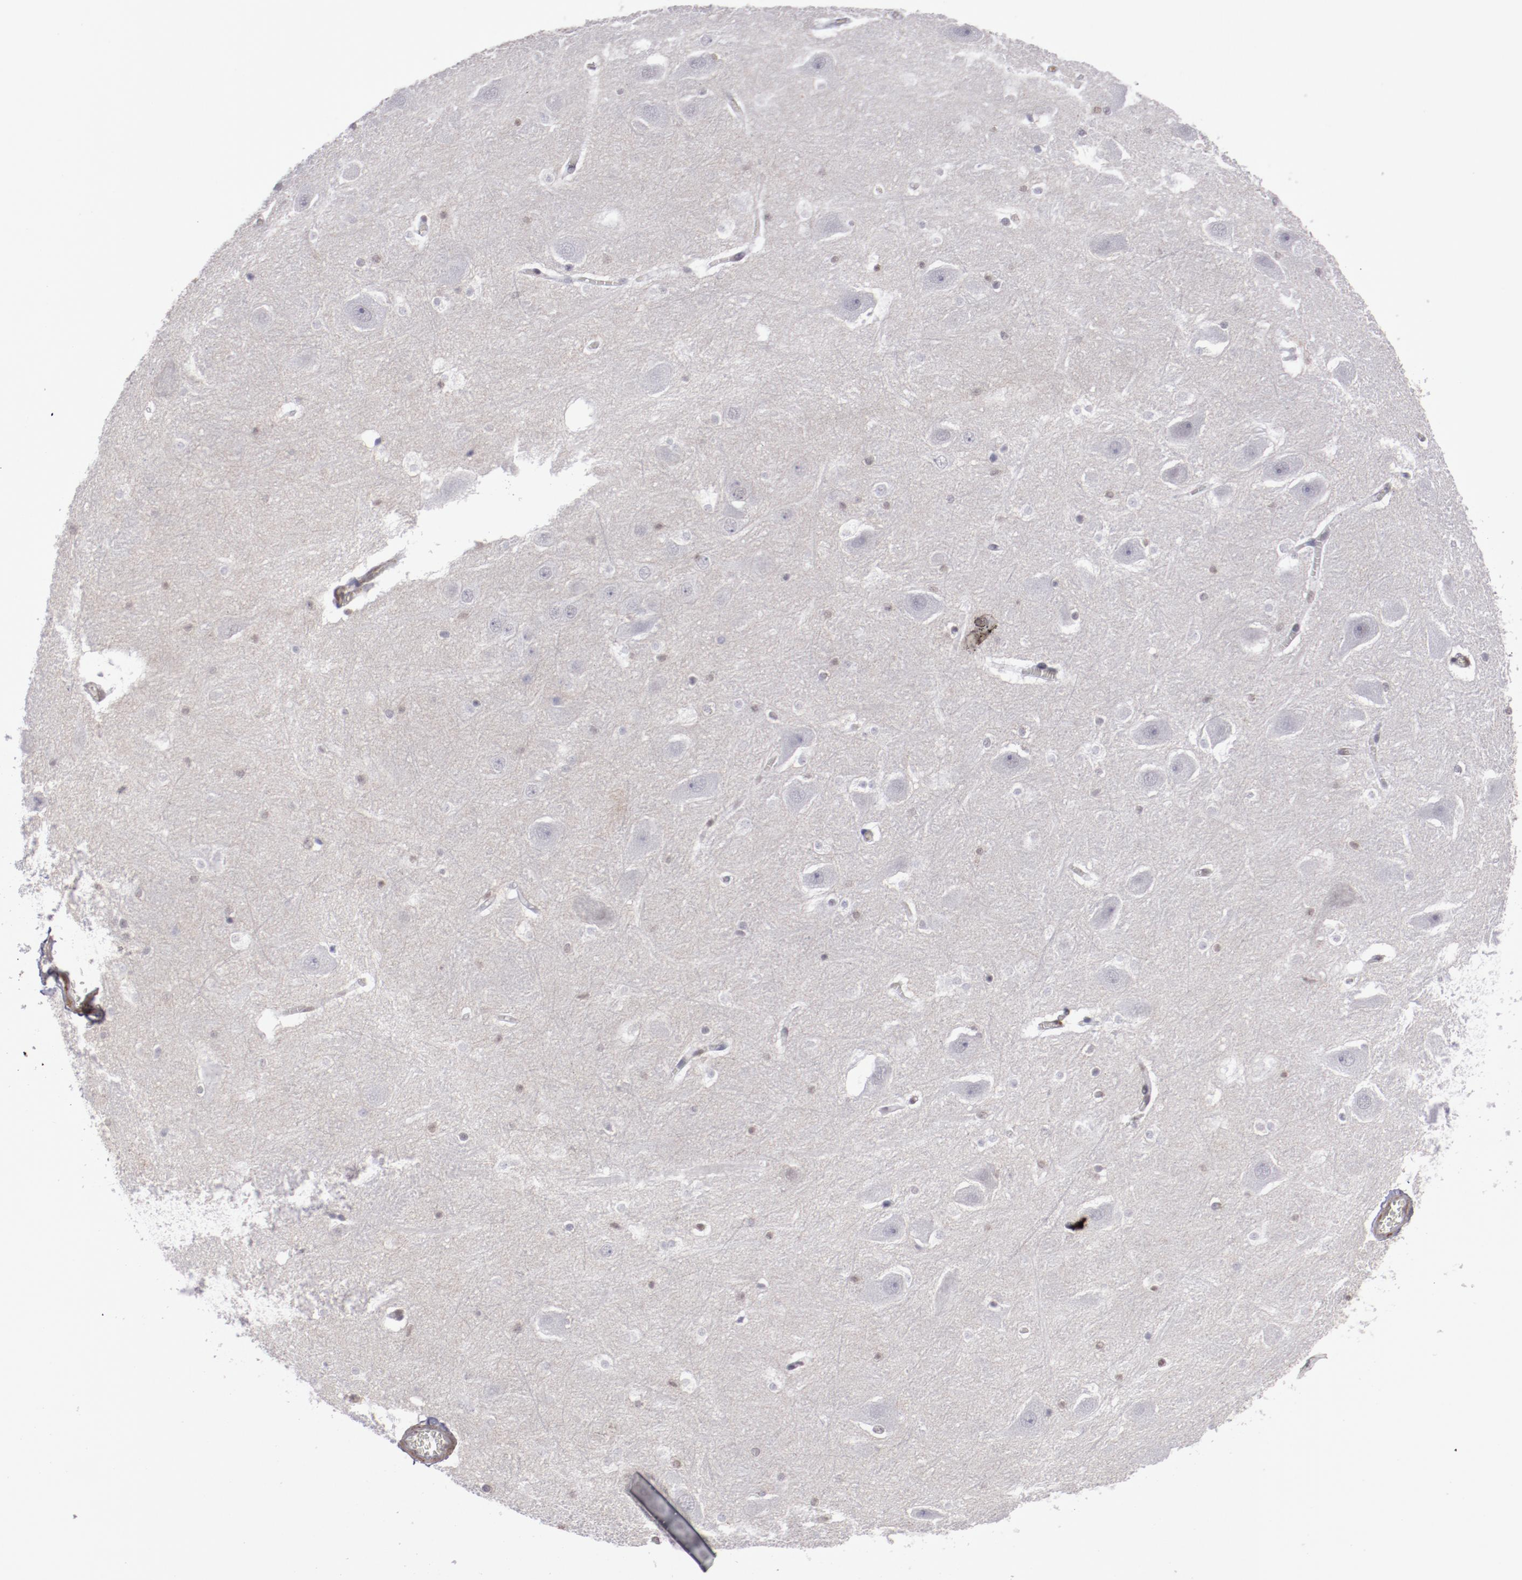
{"staining": {"intensity": "negative", "quantity": "none", "location": "none"}, "tissue": "hippocampus", "cell_type": "Glial cells", "image_type": "normal", "snomed": [{"axis": "morphology", "description": "Normal tissue, NOS"}, {"axis": "topography", "description": "Hippocampus"}], "caption": "DAB (3,3'-diaminobenzidine) immunohistochemical staining of benign hippocampus exhibits no significant positivity in glial cells. (DAB immunohistochemistry visualized using brightfield microscopy, high magnification).", "gene": "LEF1", "patient": {"sex": "male", "age": 45}}